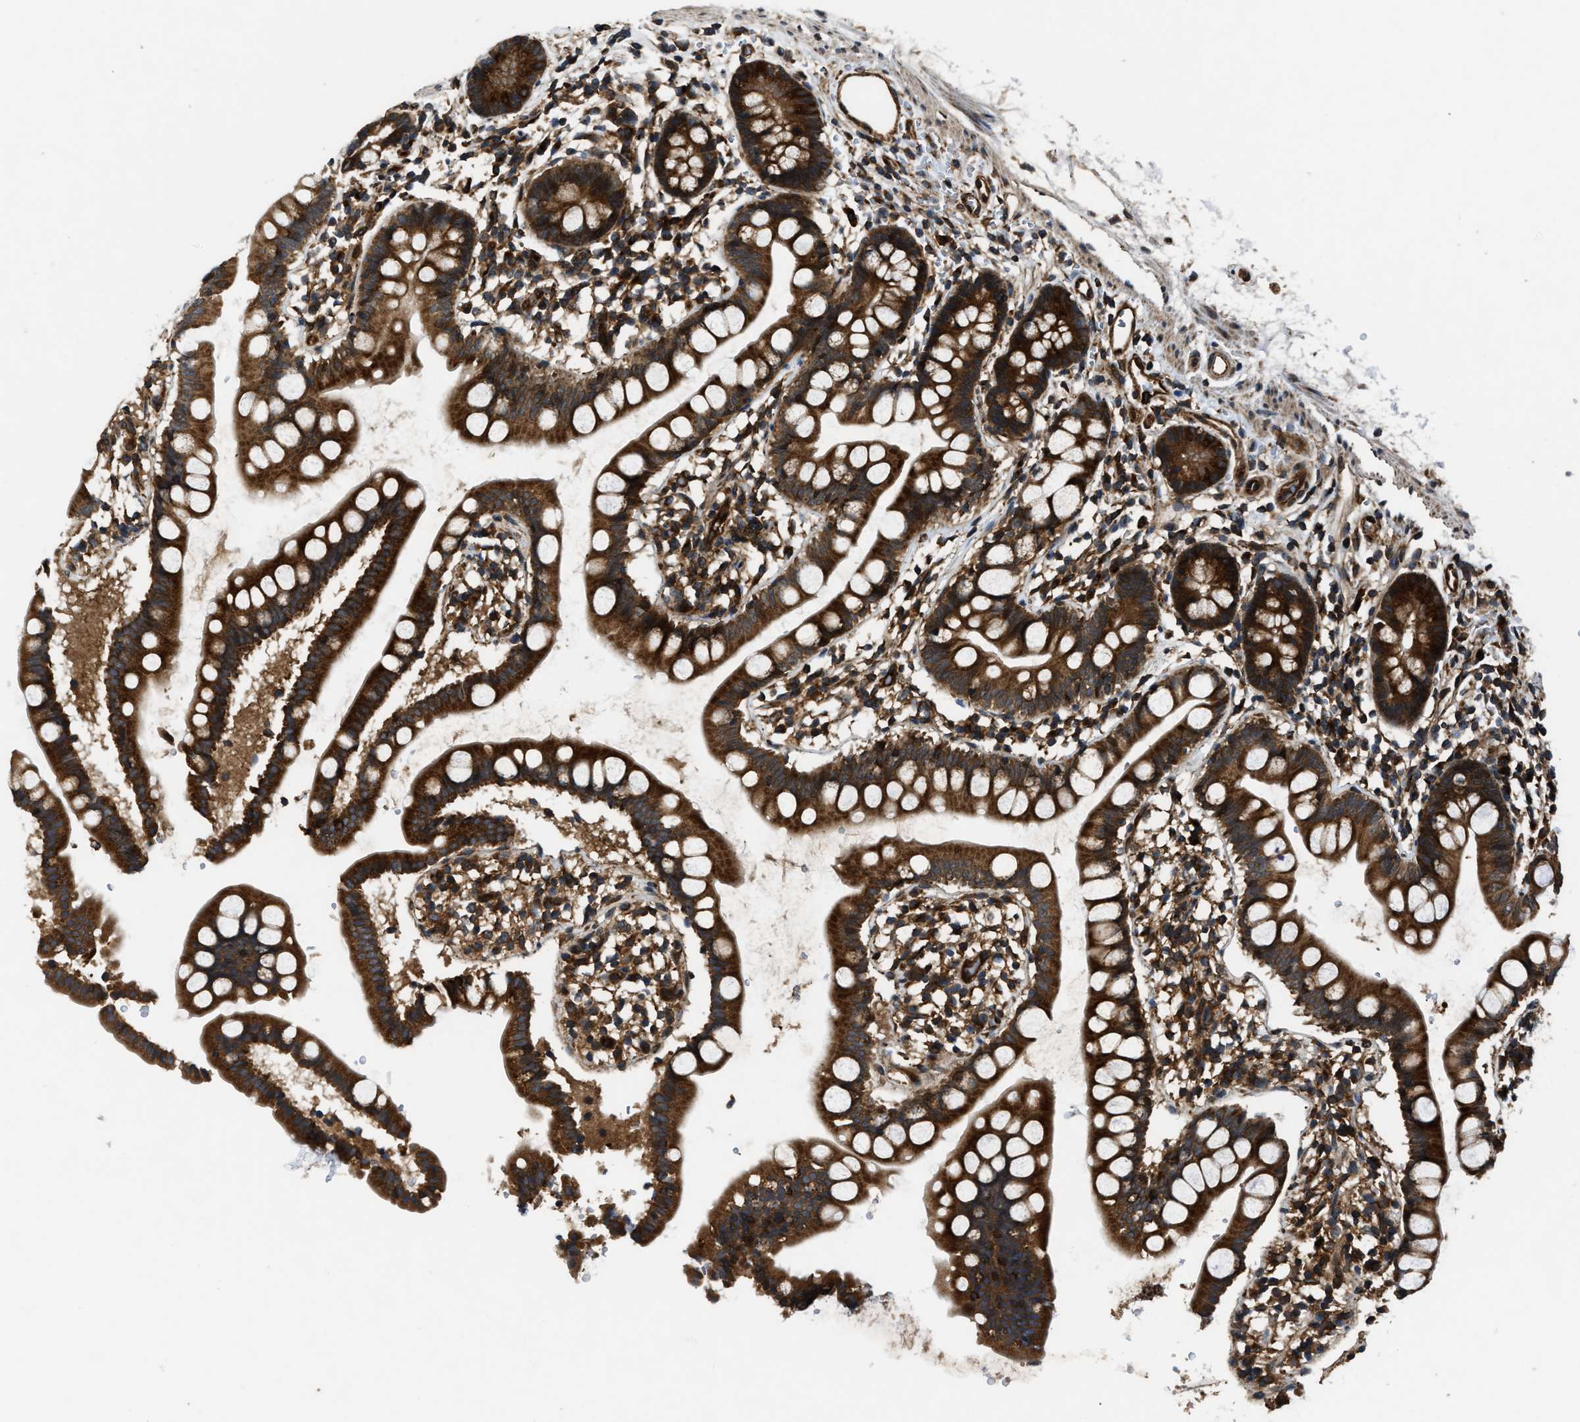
{"staining": {"intensity": "strong", "quantity": ">75%", "location": "cytoplasmic/membranous"}, "tissue": "small intestine", "cell_type": "Glandular cells", "image_type": "normal", "snomed": [{"axis": "morphology", "description": "Normal tissue, NOS"}, {"axis": "topography", "description": "Small intestine"}], "caption": "Human small intestine stained for a protein (brown) demonstrates strong cytoplasmic/membranous positive expression in approximately >75% of glandular cells.", "gene": "PNPLA8", "patient": {"sex": "female", "age": 84}}